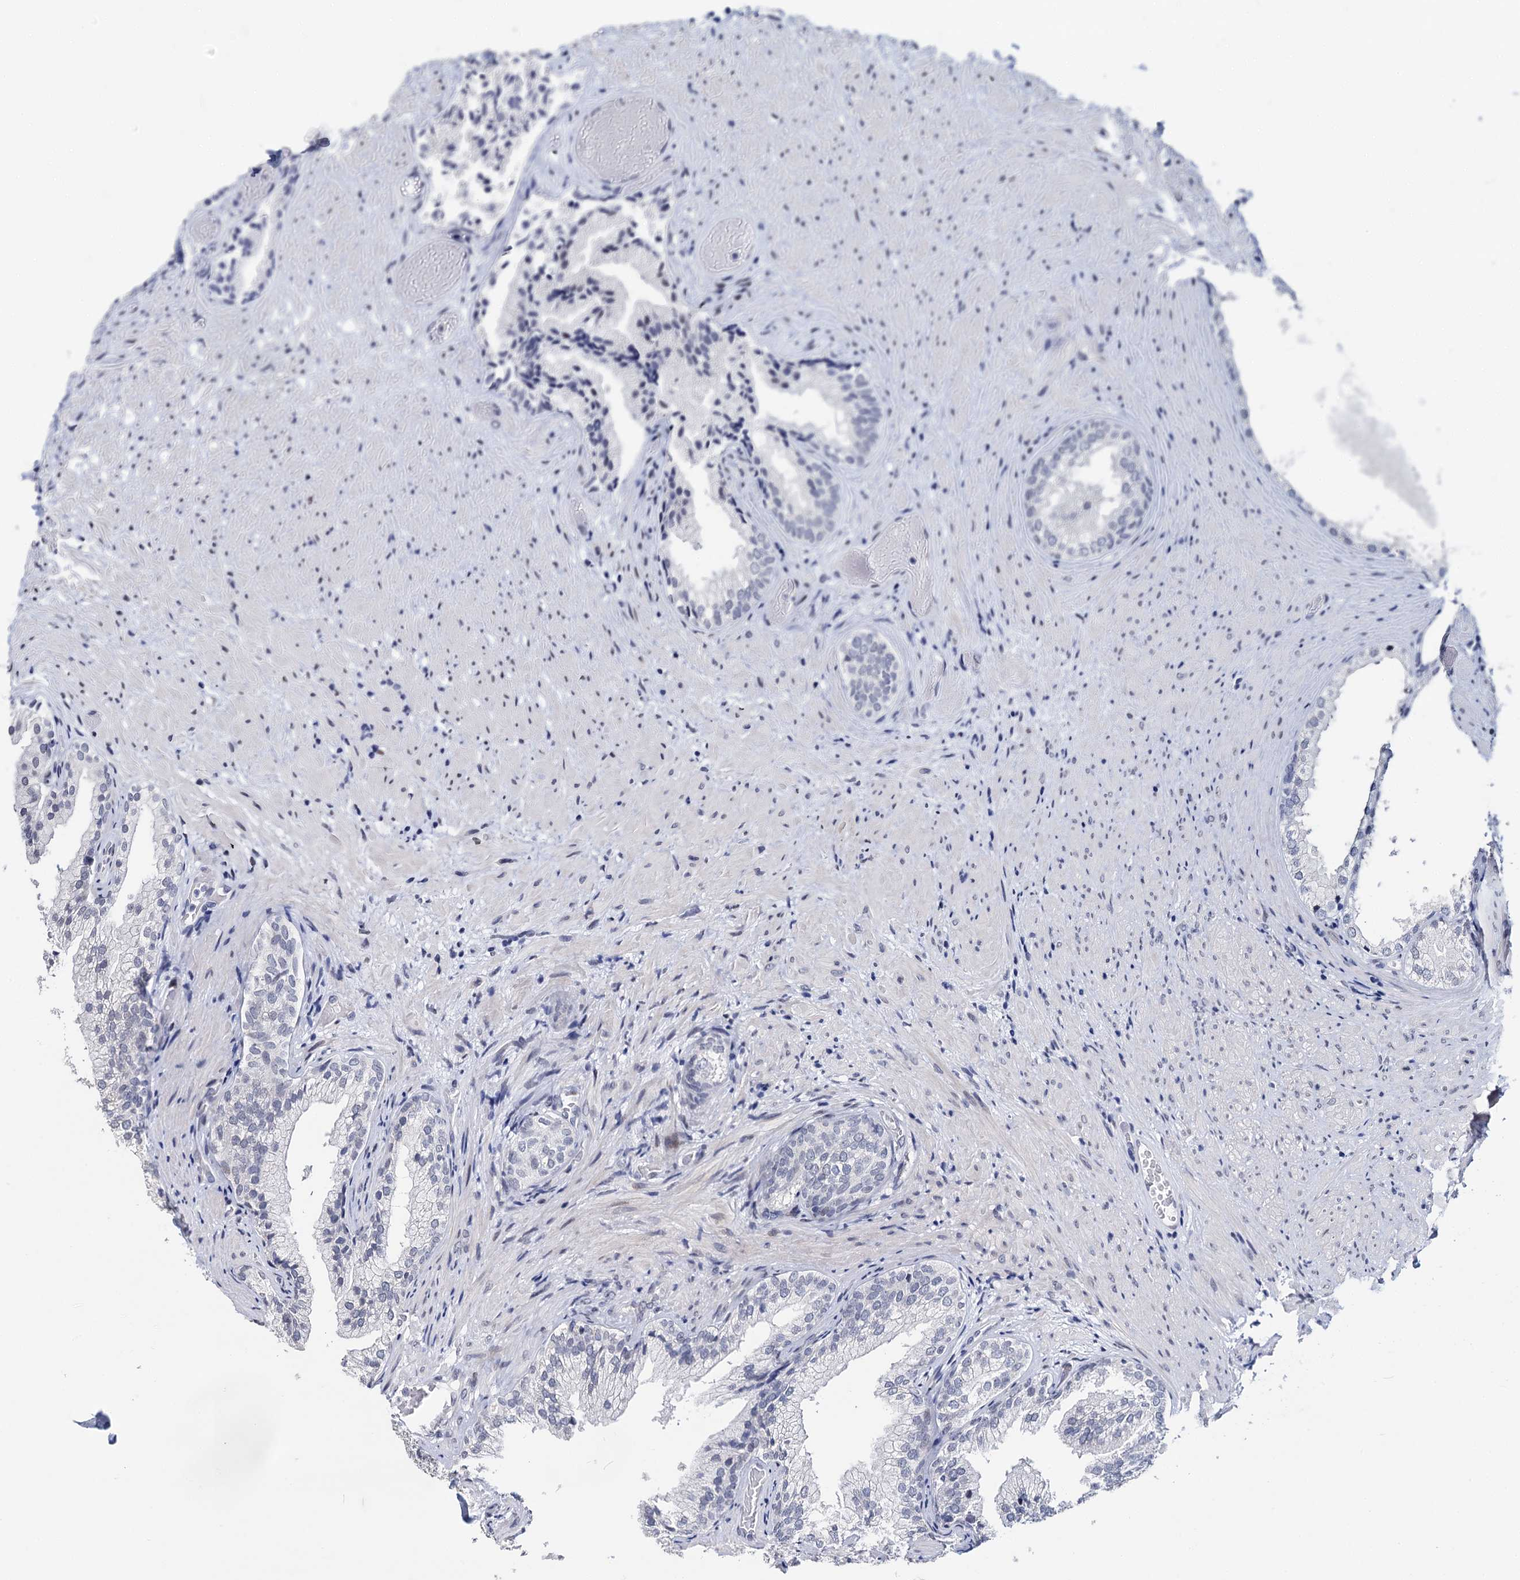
{"staining": {"intensity": "negative", "quantity": "none", "location": "none"}, "tissue": "prostate", "cell_type": "Glandular cells", "image_type": "normal", "snomed": [{"axis": "morphology", "description": "Normal tissue, NOS"}, {"axis": "topography", "description": "Prostate"}], "caption": "Image shows no significant protein staining in glandular cells of normal prostate.", "gene": "MAGEA4", "patient": {"sex": "male", "age": 76}}